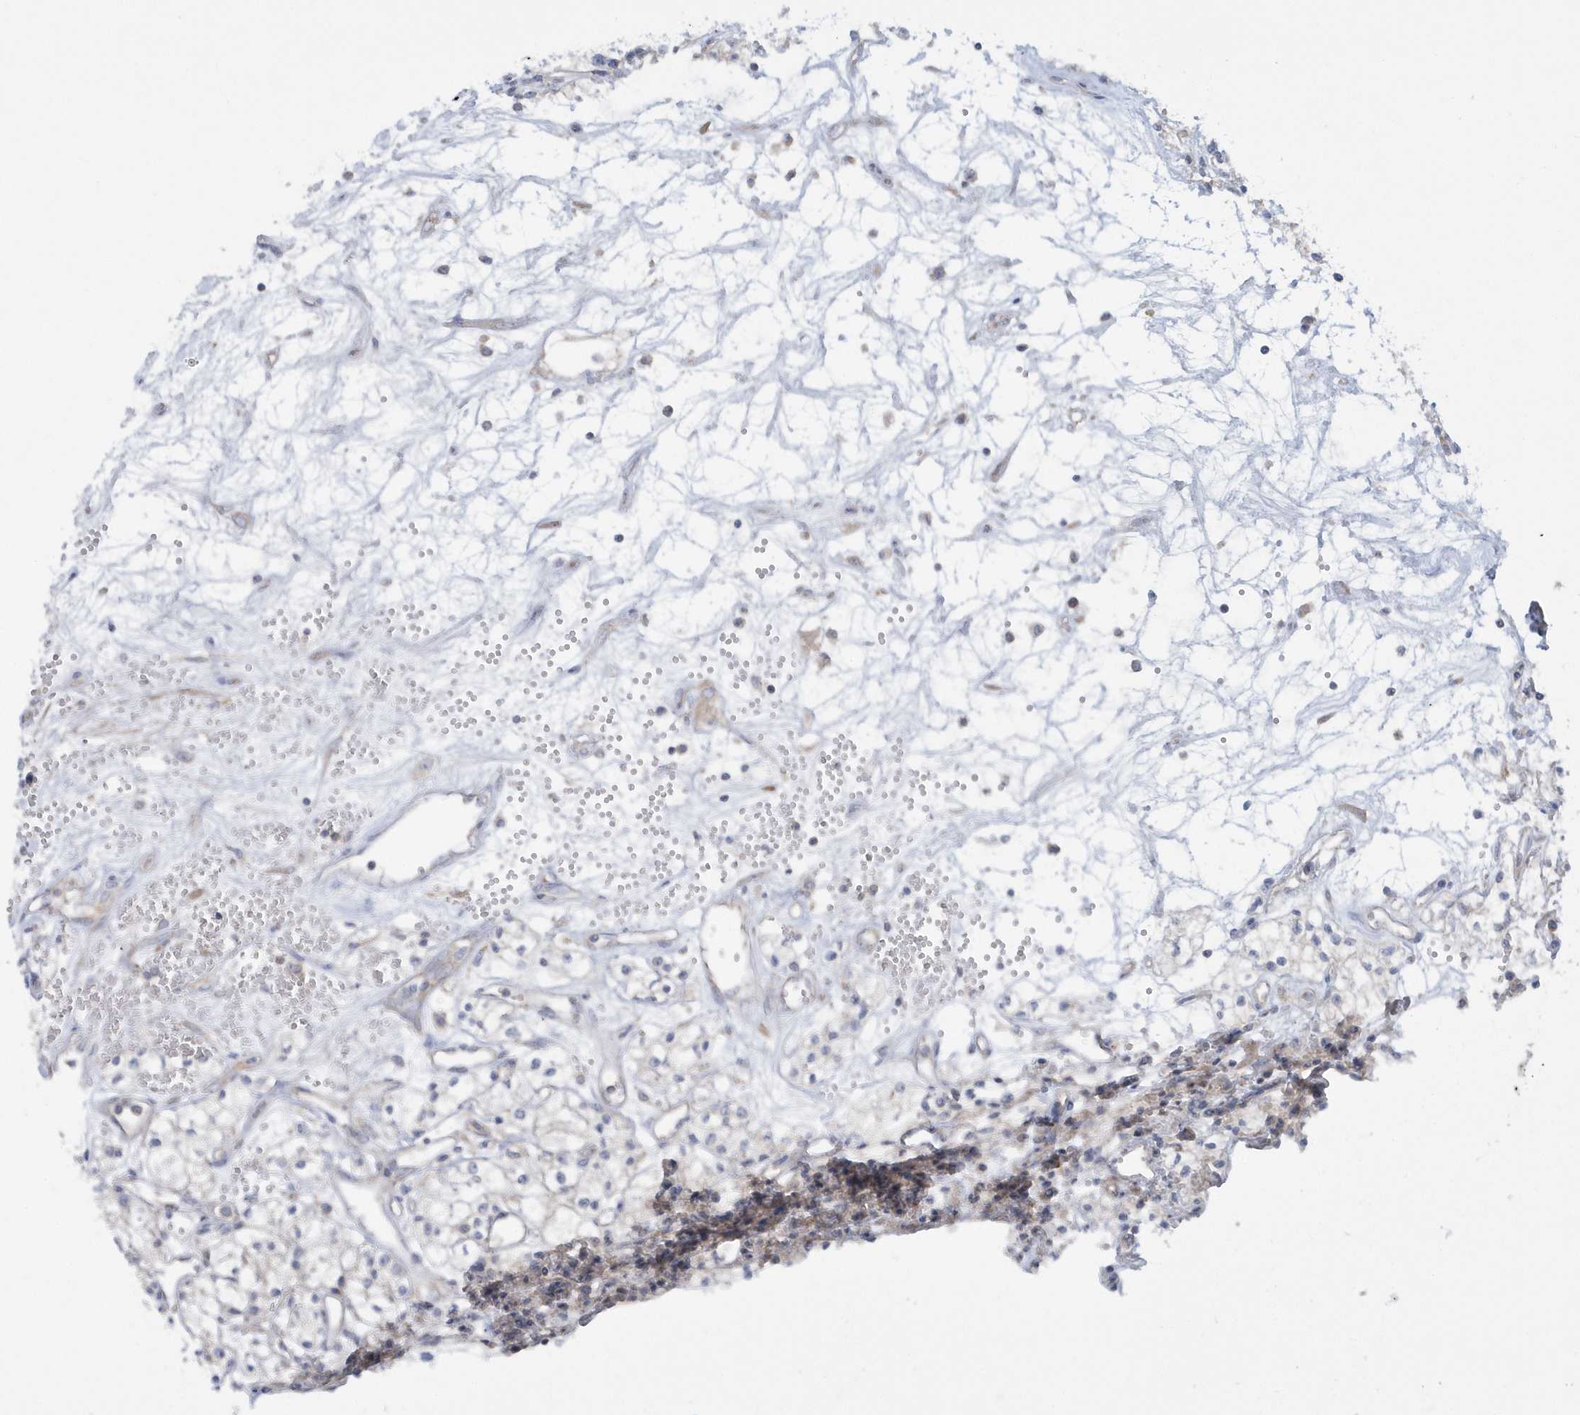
{"staining": {"intensity": "negative", "quantity": "none", "location": "none"}, "tissue": "renal cancer", "cell_type": "Tumor cells", "image_type": "cancer", "snomed": [{"axis": "morphology", "description": "Adenocarcinoma, NOS"}, {"axis": "topography", "description": "Kidney"}], "caption": "Tumor cells are negative for brown protein staining in renal adenocarcinoma. Brightfield microscopy of IHC stained with DAB (3,3'-diaminobenzidine) (brown) and hematoxylin (blue), captured at high magnification.", "gene": "EIF3C", "patient": {"sex": "male", "age": 59}}